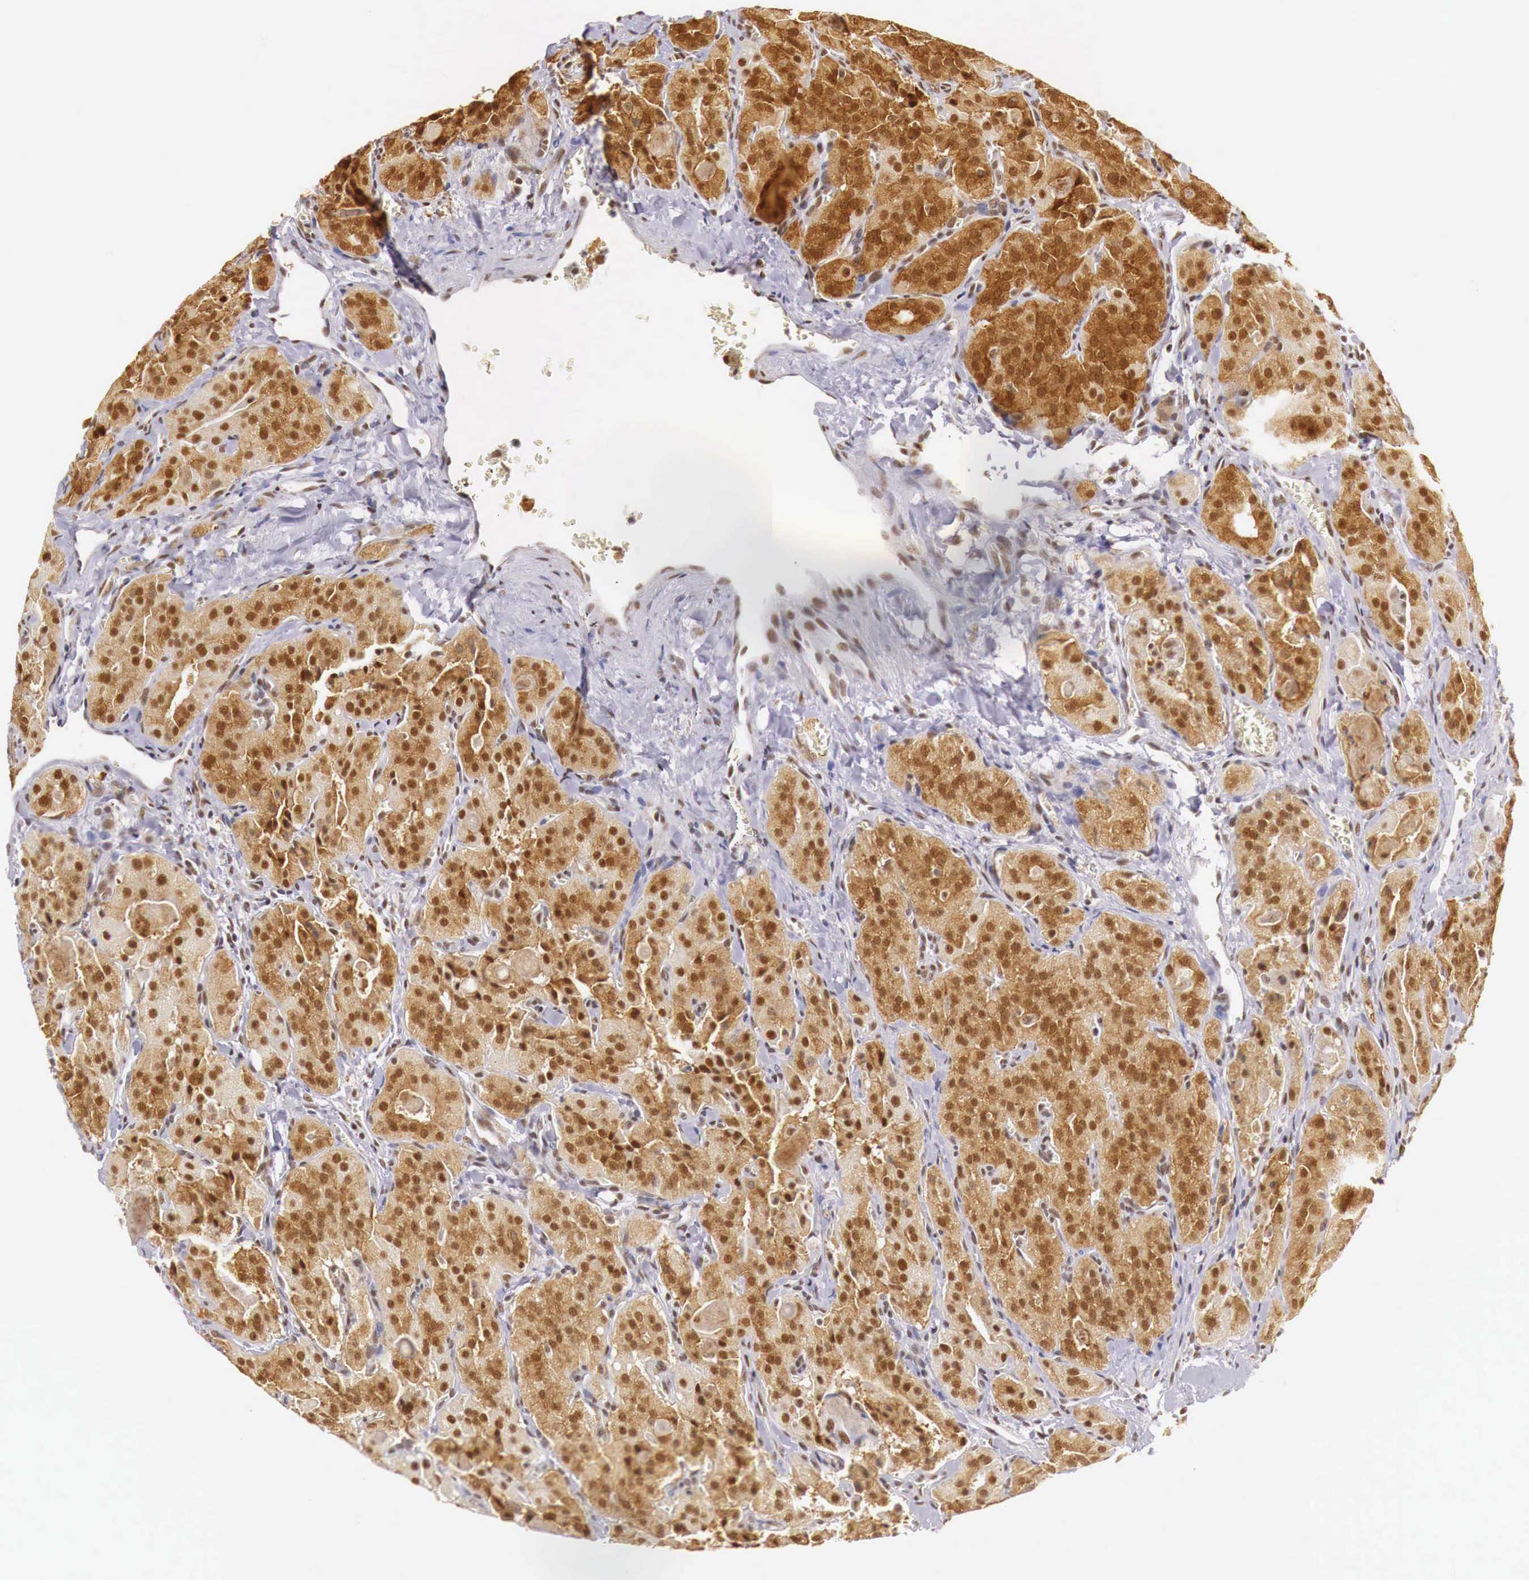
{"staining": {"intensity": "strong", "quantity": ">75%", "location": "cytoplasmic/membranous,nuclear"}, "tissue": "thyroid cancer", "cell_type": "Tumor cells", "image_type": "cancer", "snomed": [{"axis": "morphology", "description": "Carcinoma, NOS"}, {"axis": "topography", "description": "Thyroid gland"}], "caption": "This is a histology image of immunohistochemistry (IHC) staining of thyroid cancer, which shows strong staining in the cytoplasmic/membranous and nuclear of tumor cells.", "gene": "GPKOW", "patient": {"sex": "male", "age": 76}}